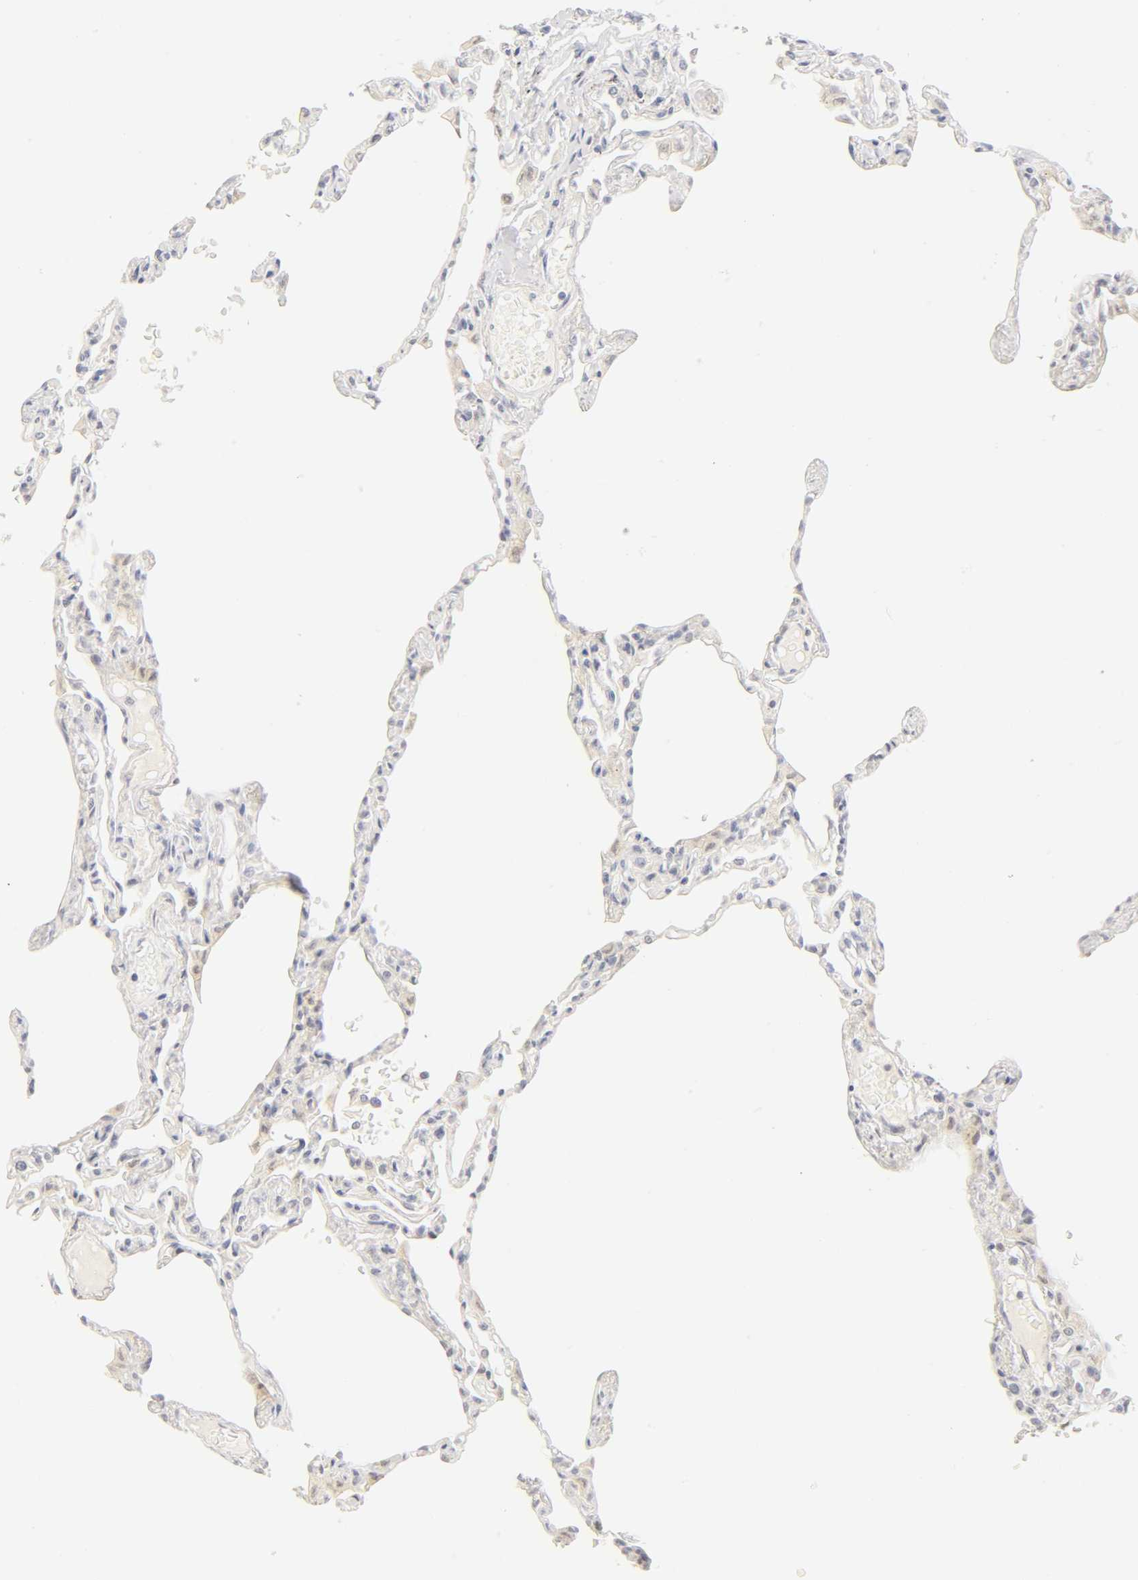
{"staining": {"intensity": "negative", "quantity": "none", "location": "none"}, "tissue": "lung", "cell_type": "Alveolar cells", "image_type": "normal", "snomed": [{"axis": "morphology", "description": "Normal tissue, NOS"}, {"axis": "topography", "description": "Lung"}], "caption": "Histopathology image shows no significant protein staining in alveolar cells of unremarkable lung.", "gene": "MNAT1", "patient": {"sex": "female", "age": 49}}